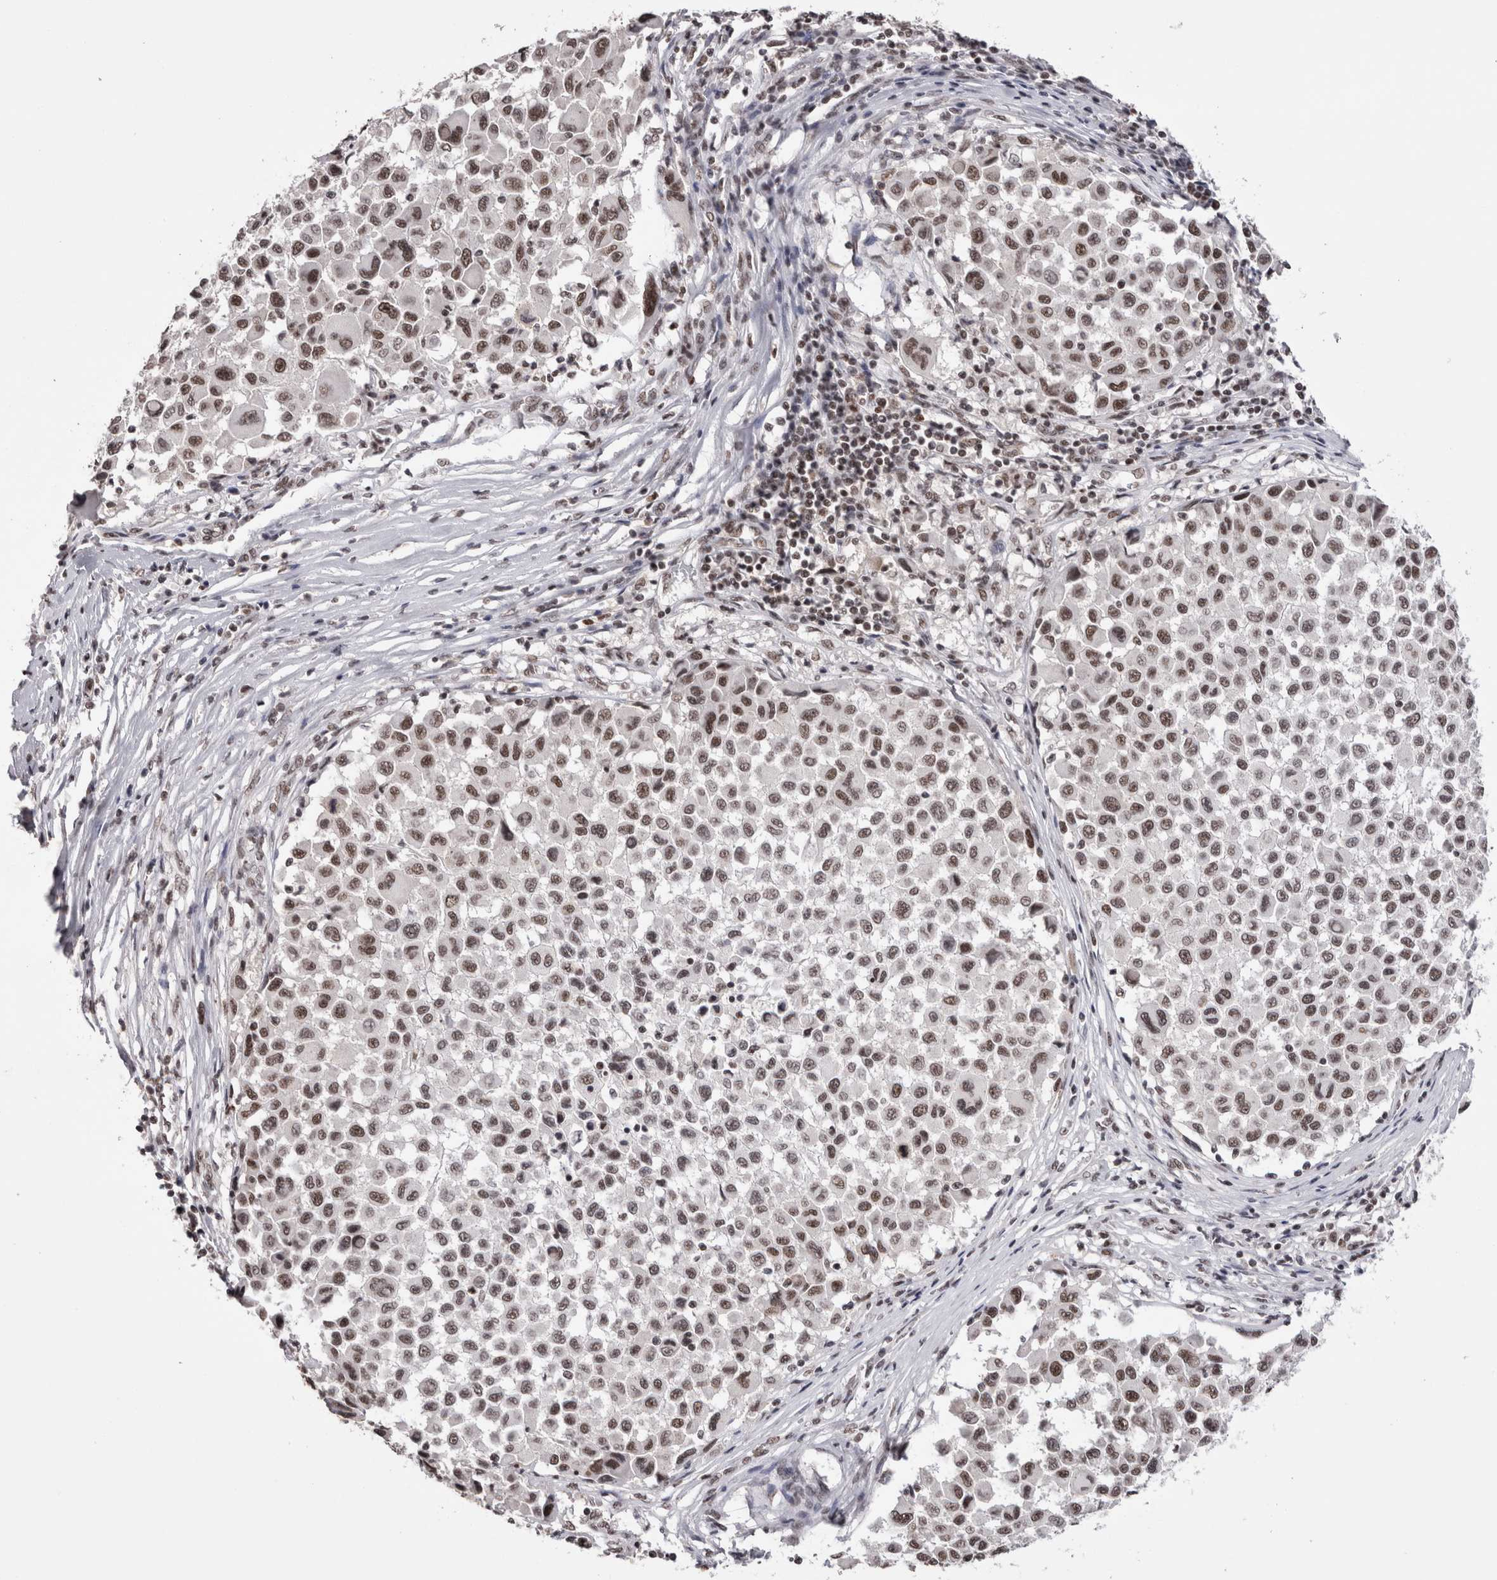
{"staining": {"intensity": "moderate", "quantity": ">75%", "location": "nuclear"}, "tissue": "melanoma", "cell_type": "Tumor cells", "image_type": "cancer", "snomed": [{"axis": "morphology", "description": "Malignant melanoma, Metastatic site"}, {"axis": "topography", "description": "Lymph node"}], "caption": "A brown stain highlights moderate nuclear expression of a protein in human malignant melanoma (metastatic site) tumor cells.", "gene": "SMC1A", "patient": {"sex": "male", "age": 61}}